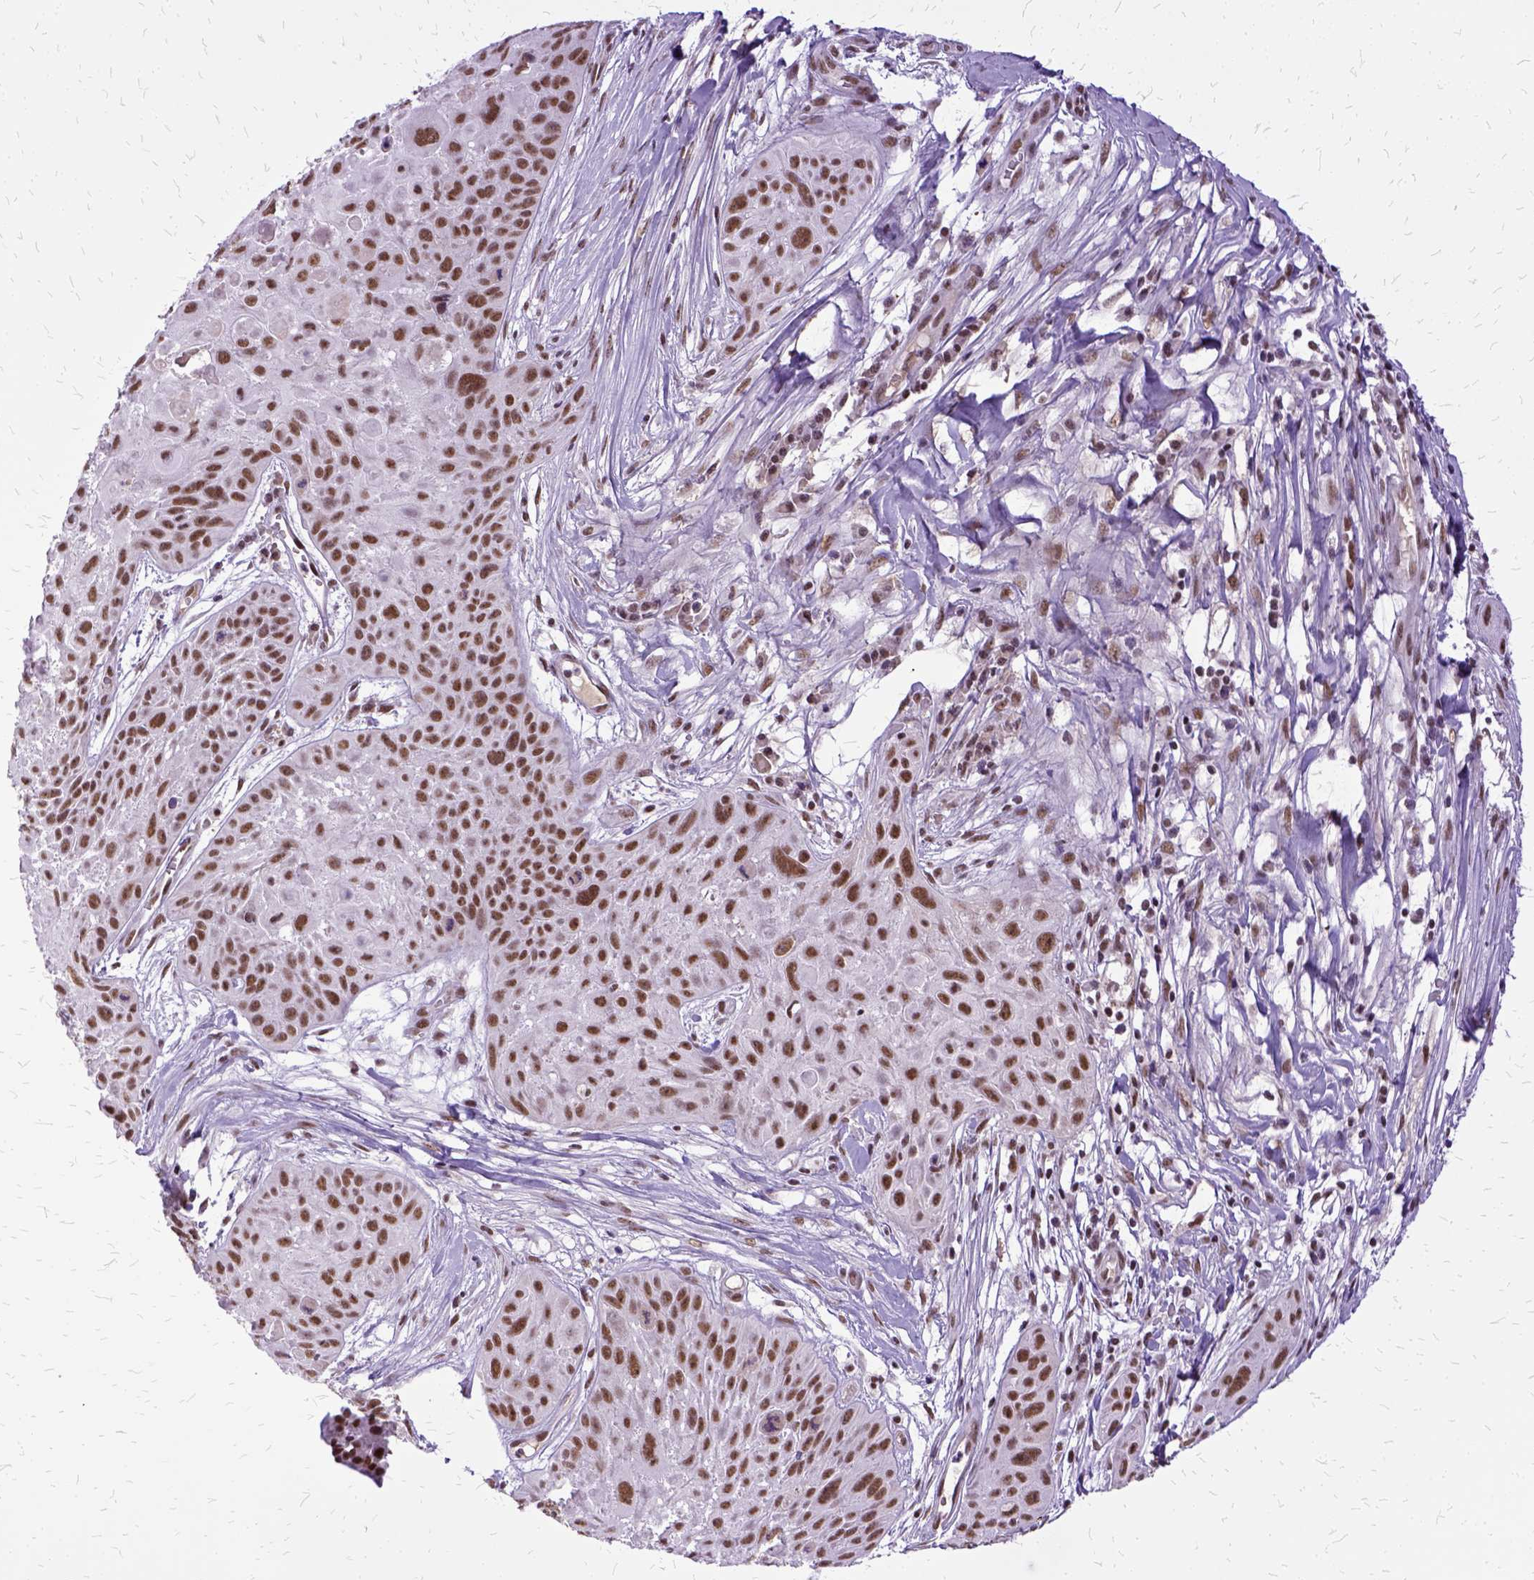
{"staining": {"intensity": "moderate", "quantity": ">75%", "location": "nuclear"}, "tissue": "skin cancer", "cell_type": "Tumor cells", "image_type": "cancer", "snomed": [{"axis": "morphology", "description": "Squamous cell carcinoma, NOS"}, {"axis": "topography", "description": "Skin"}, {"axis": "topography", "description": "Anal"}], "caption": "Squamous cell carcinoma (skin) stained with IHC shows moderate nuclear staining in about >75% of tumor cells.", "gene": "SETD1A", "patient": {"sex": "female", "age": 75}}